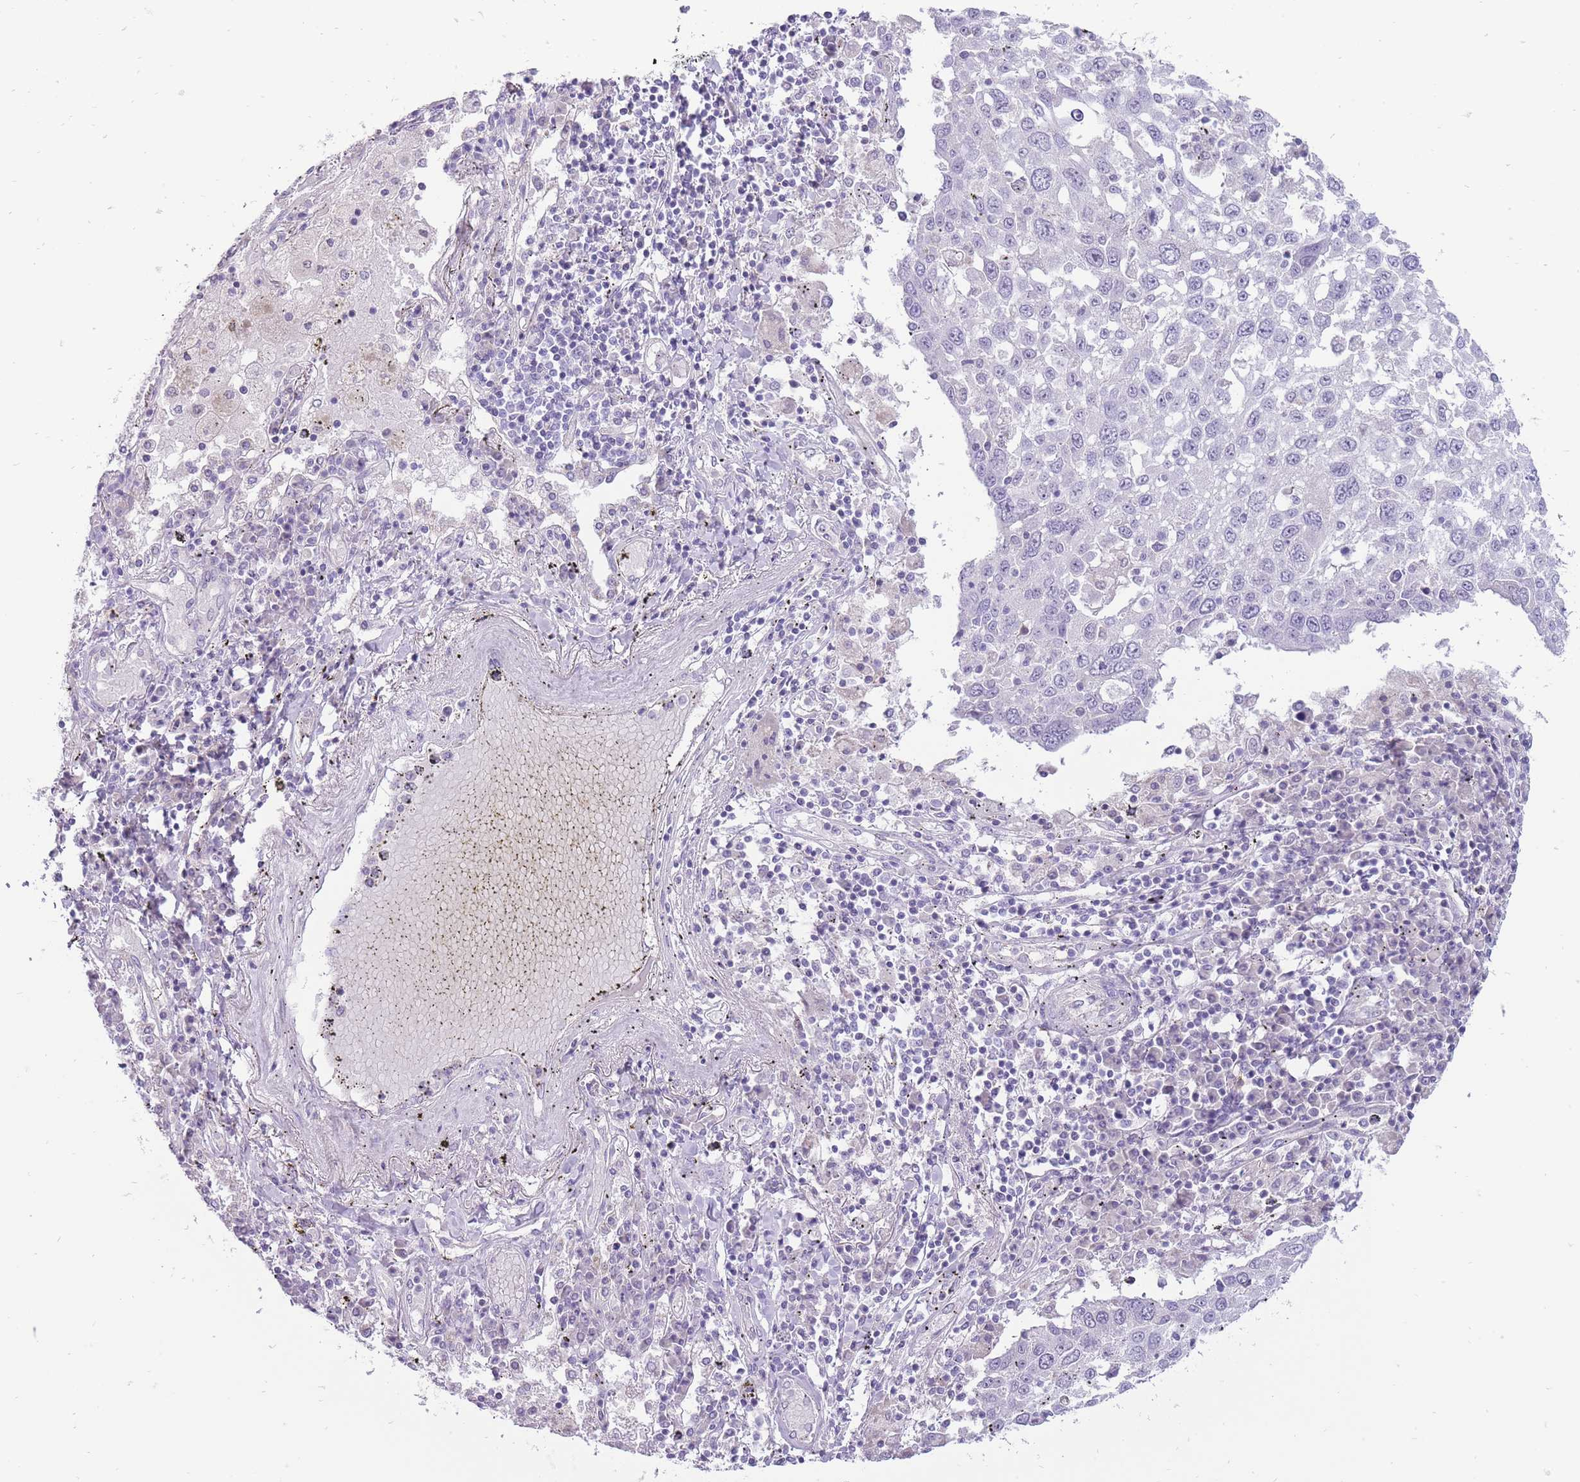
{"staining": {"intensity": "negative", "quantity": "none", "location": "none"}, "tissue": "lung cancer", "cell_type": "Tumor cells", "image_type": "cancer", "snomed": [{"axis": "morphology", "description": "Squamous cell carcinoma, NOS"}, {"axis": "topography", "description": "Lung"}], "caption": "A photomicrograph of lung cancer (squamous cell carcinoma) stained for a protein displays no brown staining in tumor cells.", "gene": "ERICH4", "patient": {"sex": "male", "age": 65}}